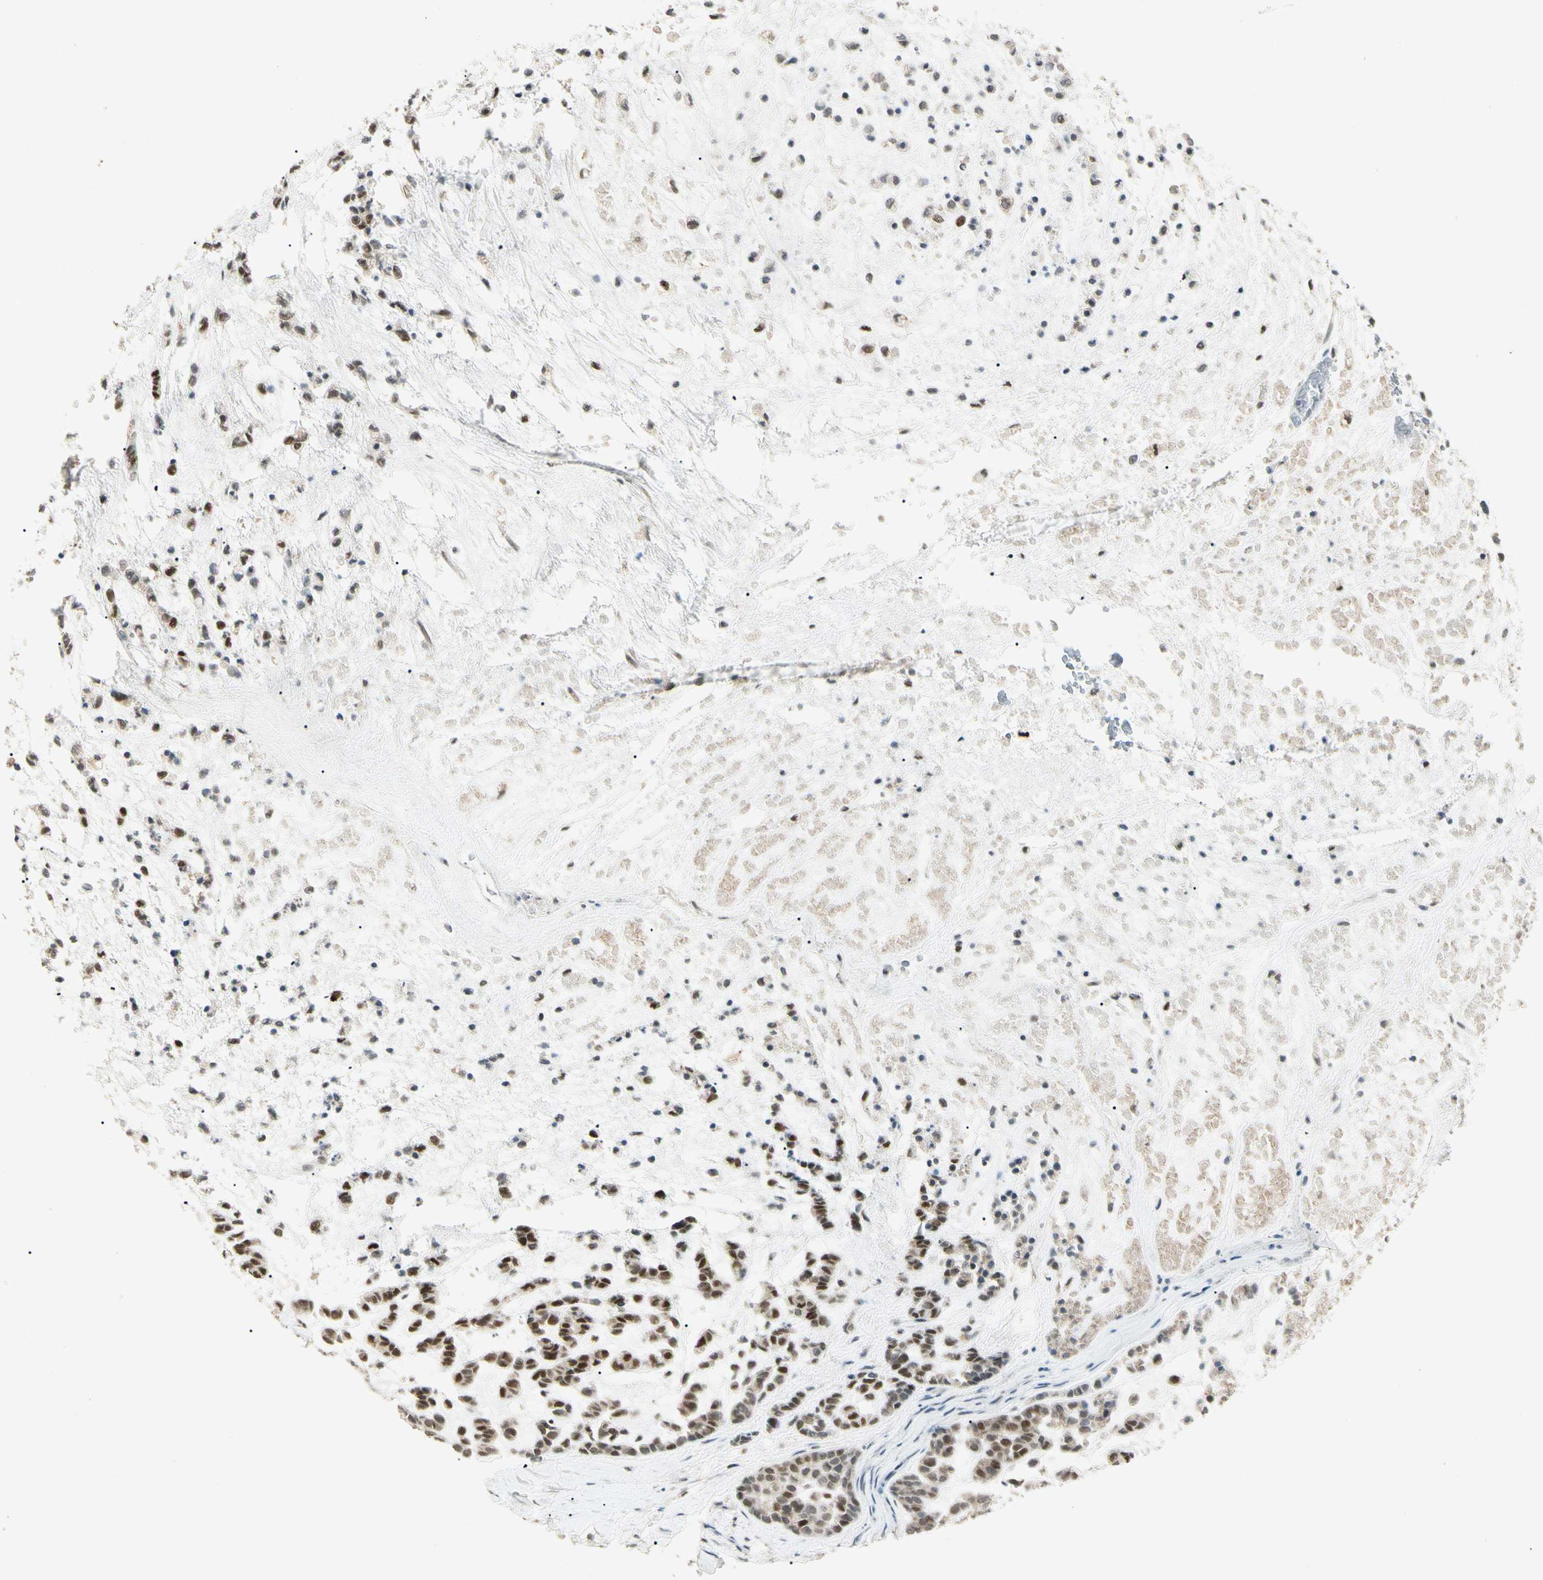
{"staining": {"intensity": "moderate", "quantity": ">75%", "location": "cytoplasmic/membranous,nuclear"}, "tissue": "head and neck cancer", "cell_type": "Tumor cells", "image_type": "cancer", "snomed": [{"axis": "morphology", "description": "Adenocarcinoma, NOS"}, {"axis": "morphology", "description": "Adenoma, NOS"}, {"axis": "topography", "description": "Head-Neck"}], "caption": "High-power microscopy captured an immunohistochemistry (IHC) photomicrograph of head and neck adenocarcinoma, revealing moderate cytoplasmic/membranous and nuclear positivity in about >75% of tumor cells.", "gene": "ZBTB4", "patient": {"sex": "female", "age": 55}}